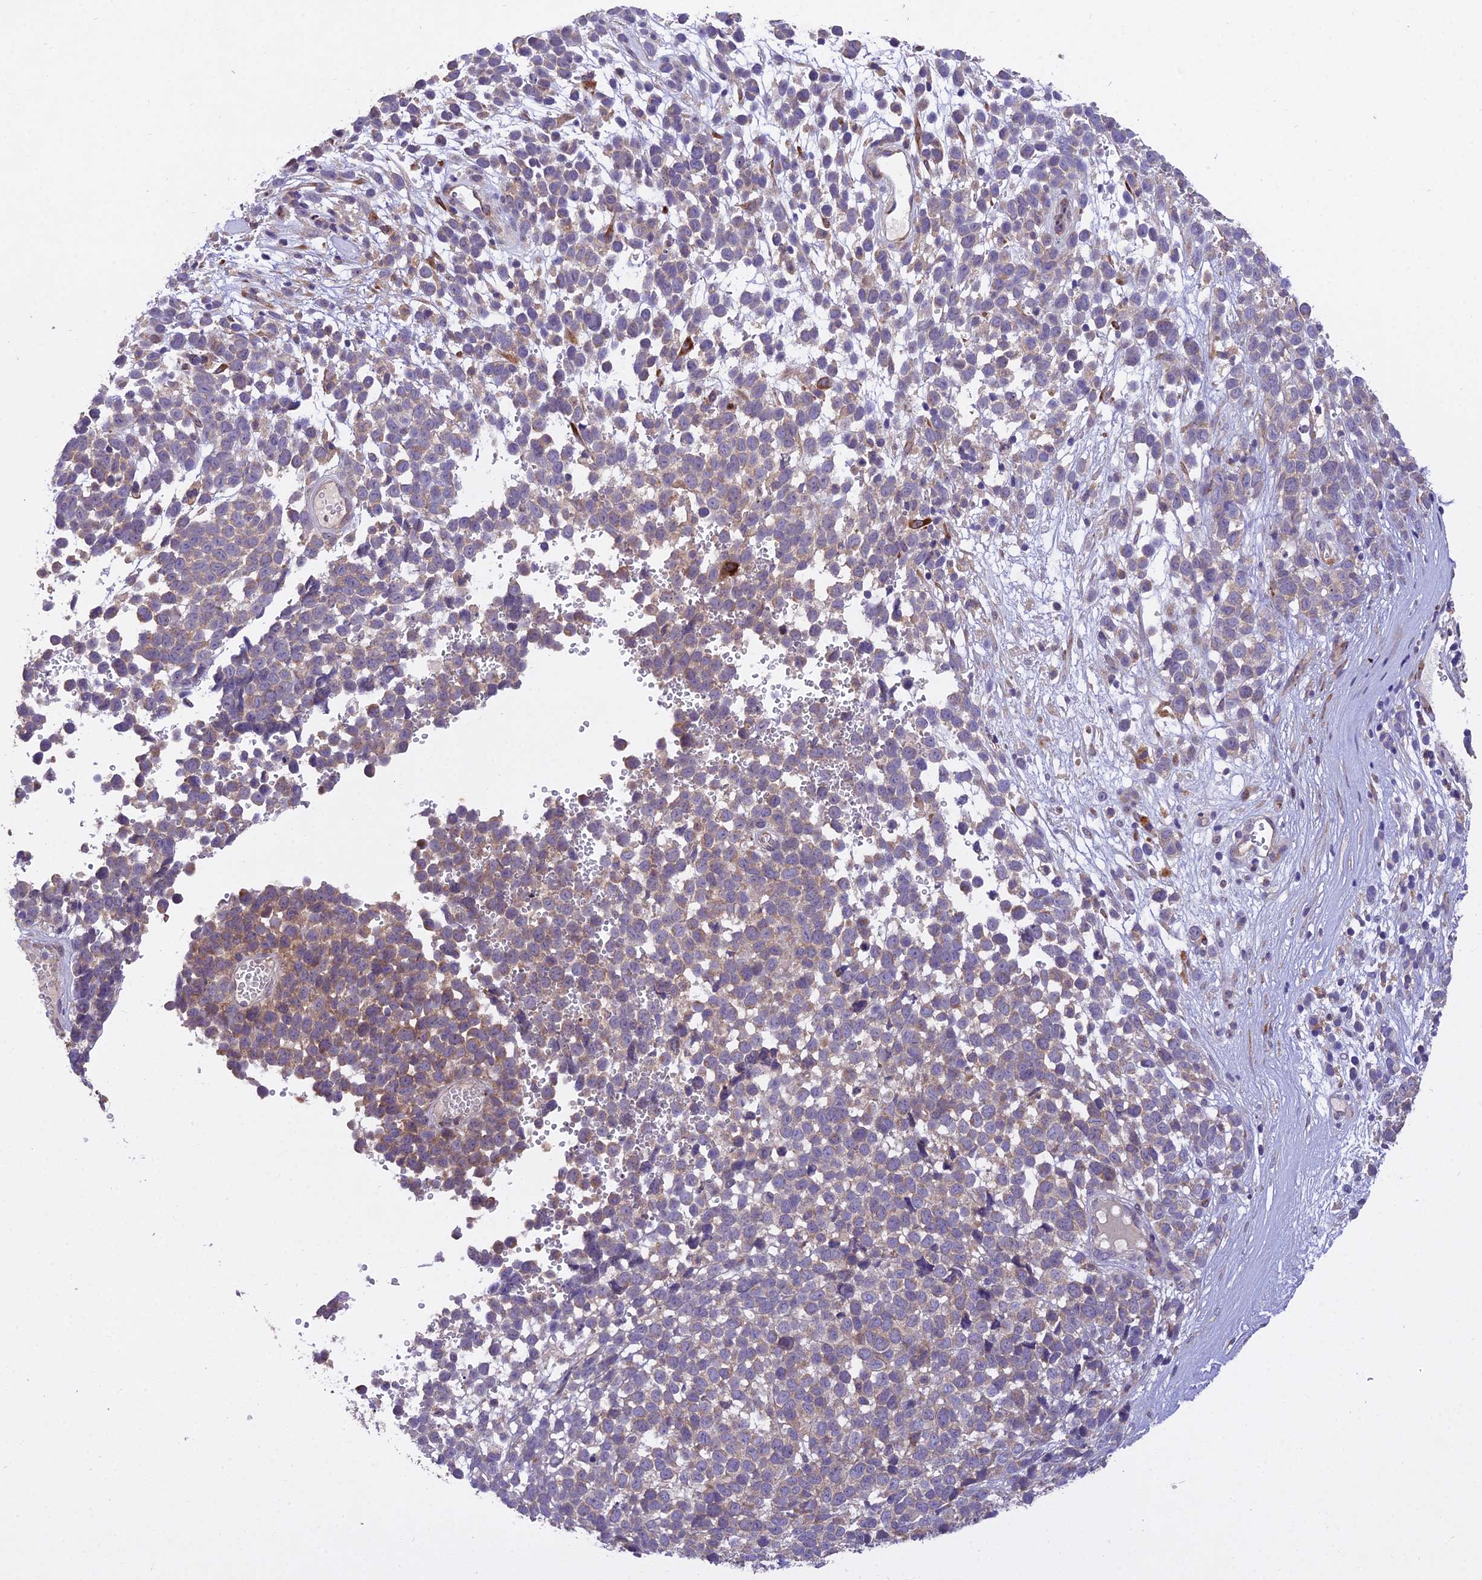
{"staining": {"intensity": "weak", "quantity": "<25%", "location": "cytoplasmic/membranous"}, "tissue": "melanoma", "cell_type": "Tumor cells", "image_type": "cancer", "snomed": [{"axis": "morphology", "description": "Malignant melanoma, NOS"}, {"axis": "topography", "description": "Nose, NOS"}], "caption": "DAB (3,3'-diaminobenzidine) immunohistochemical staining of melanoma exhibits no significant positivity in tumor cells.", "gene": "CENPL", "patient": {"sex": "female", "age": 48}}